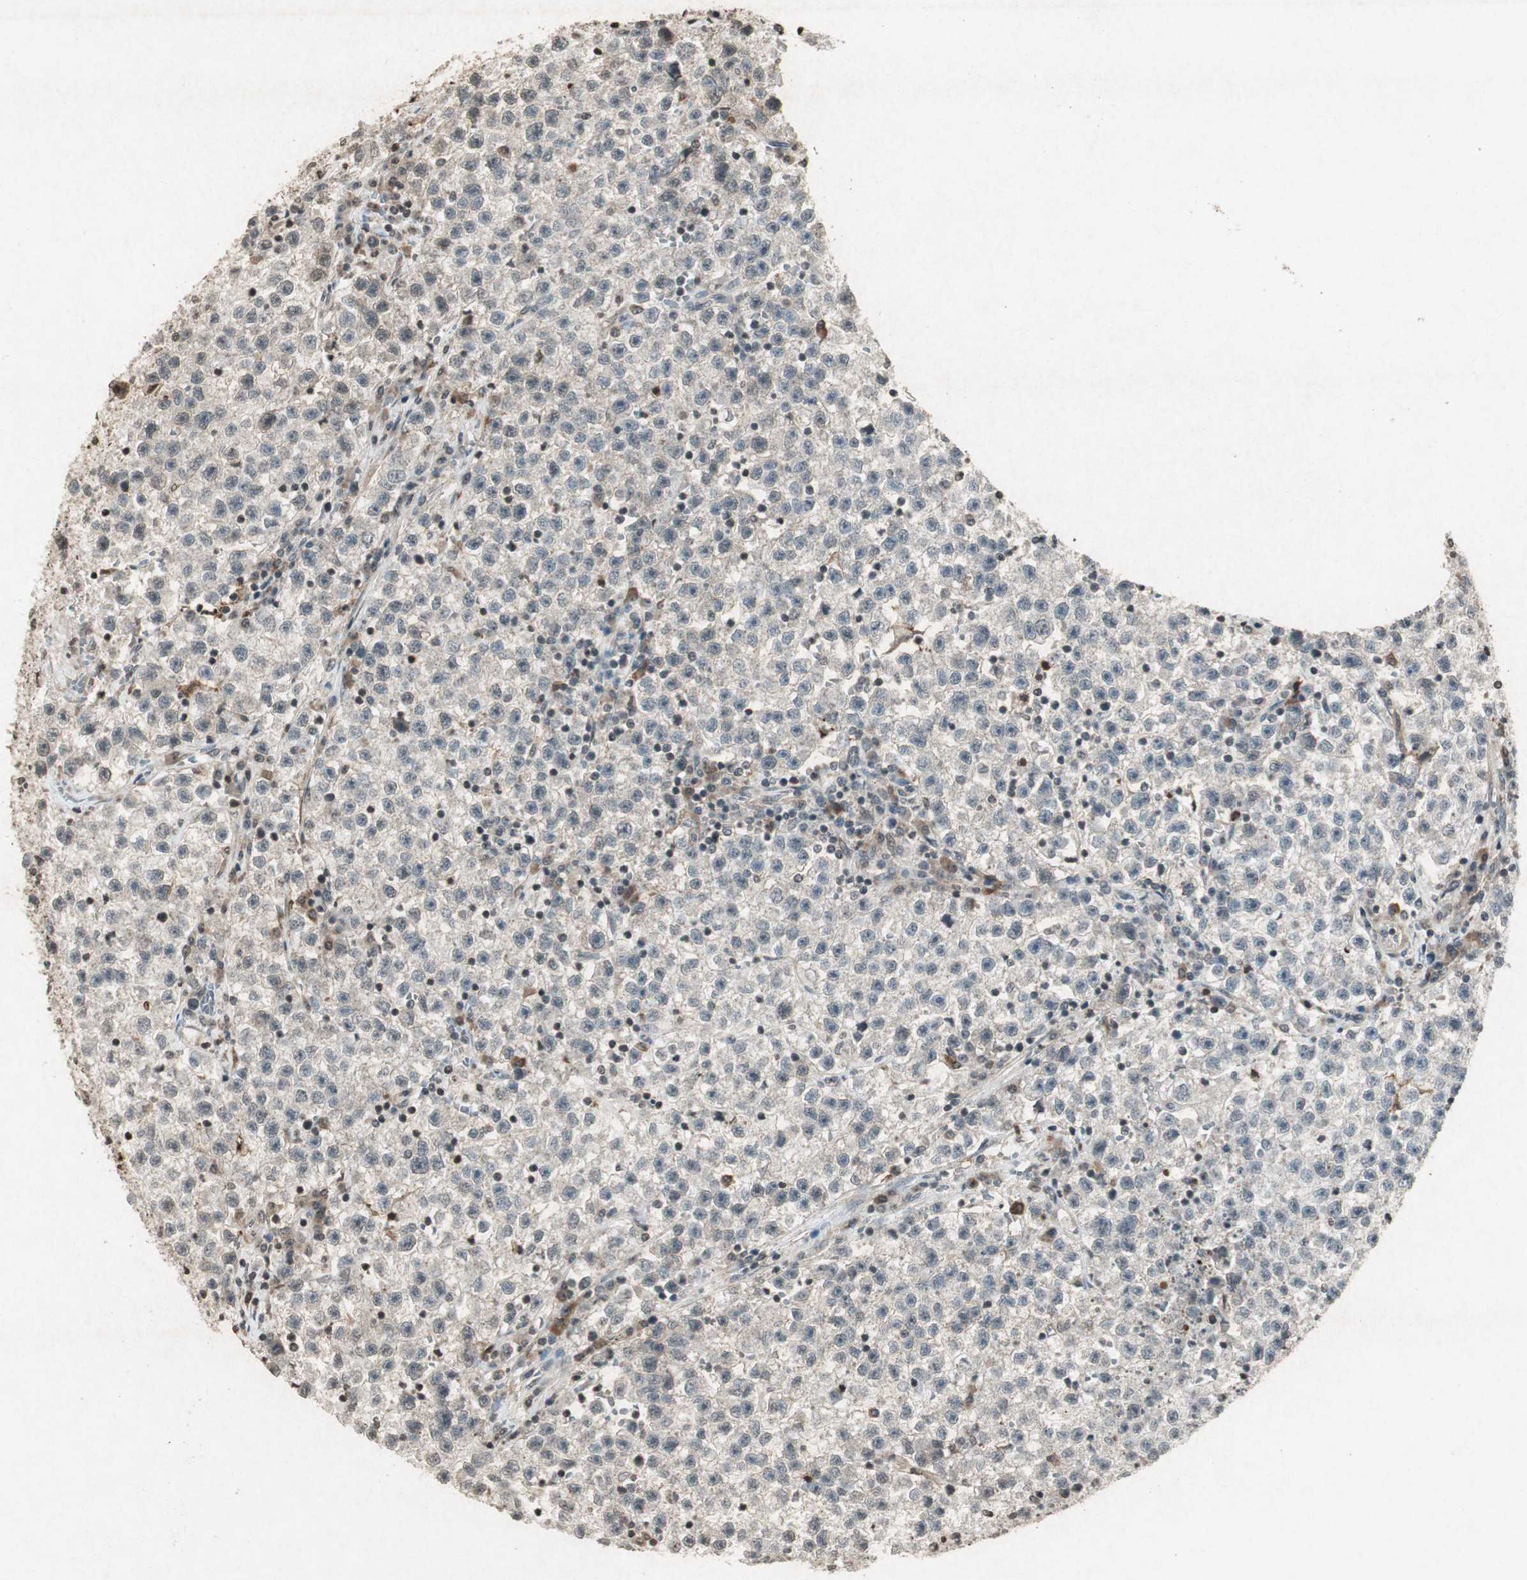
{"staining": {"intensity": "weak", "quantity": ">75%", "location": "cytoplasmic/membranous"}, "tissue": "testis cancer", "cell_type": "Tumor cells", "image_type": "cancer", "snomed": [{"axis": "morphology", "description": "Seminoma, NOS"}, {"axis": "topography", "description": "Testis"}], "caption": "A micrograph of human testis cancer stained for a protein reveals weak cytoplasmic/membranous brown staining in tumor cells.", "gene": "PRKG1", "patient": {"sex": "male", "age": 22}}